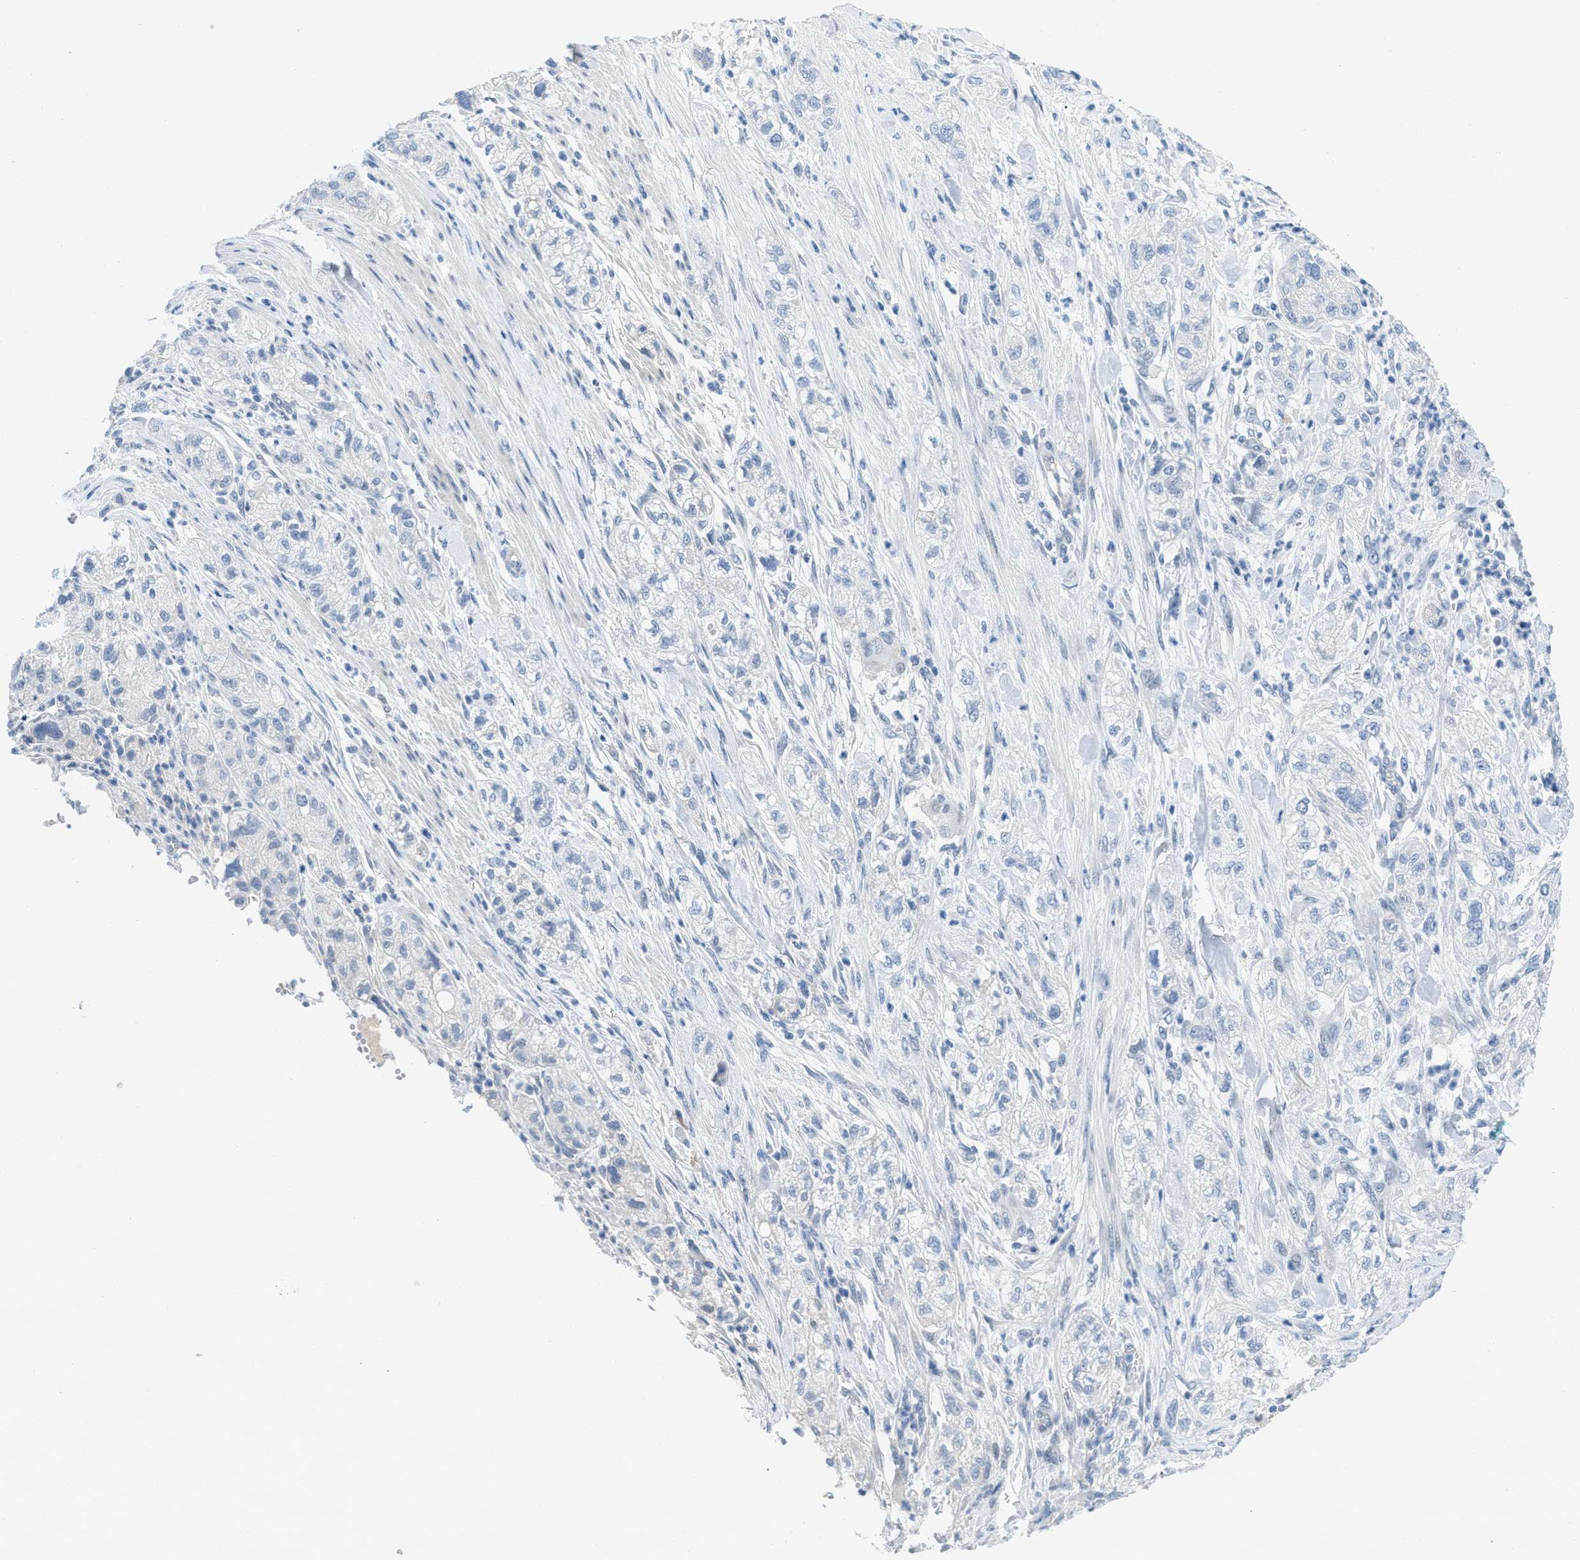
{"staining": {"intensity": "negative", "quantity": "none", "location": "none"}, "tissue": "pancreatic cancer", "cell_type": "Tumor cells", "image_type": "cancer", "snomed": [{"axis": "morphology", "description": "Adenocarcinoma, NOS"}, {"axis": "topography", "description": "Pancreas"}], "caption": "This is an immunohistochemistry photomicrograph of human pancreatic cancer (adenocarcinoma). There is no positivity in tumor cells.", "gene": "HSF2", "patient": {"sex": "female", "age": 78}}